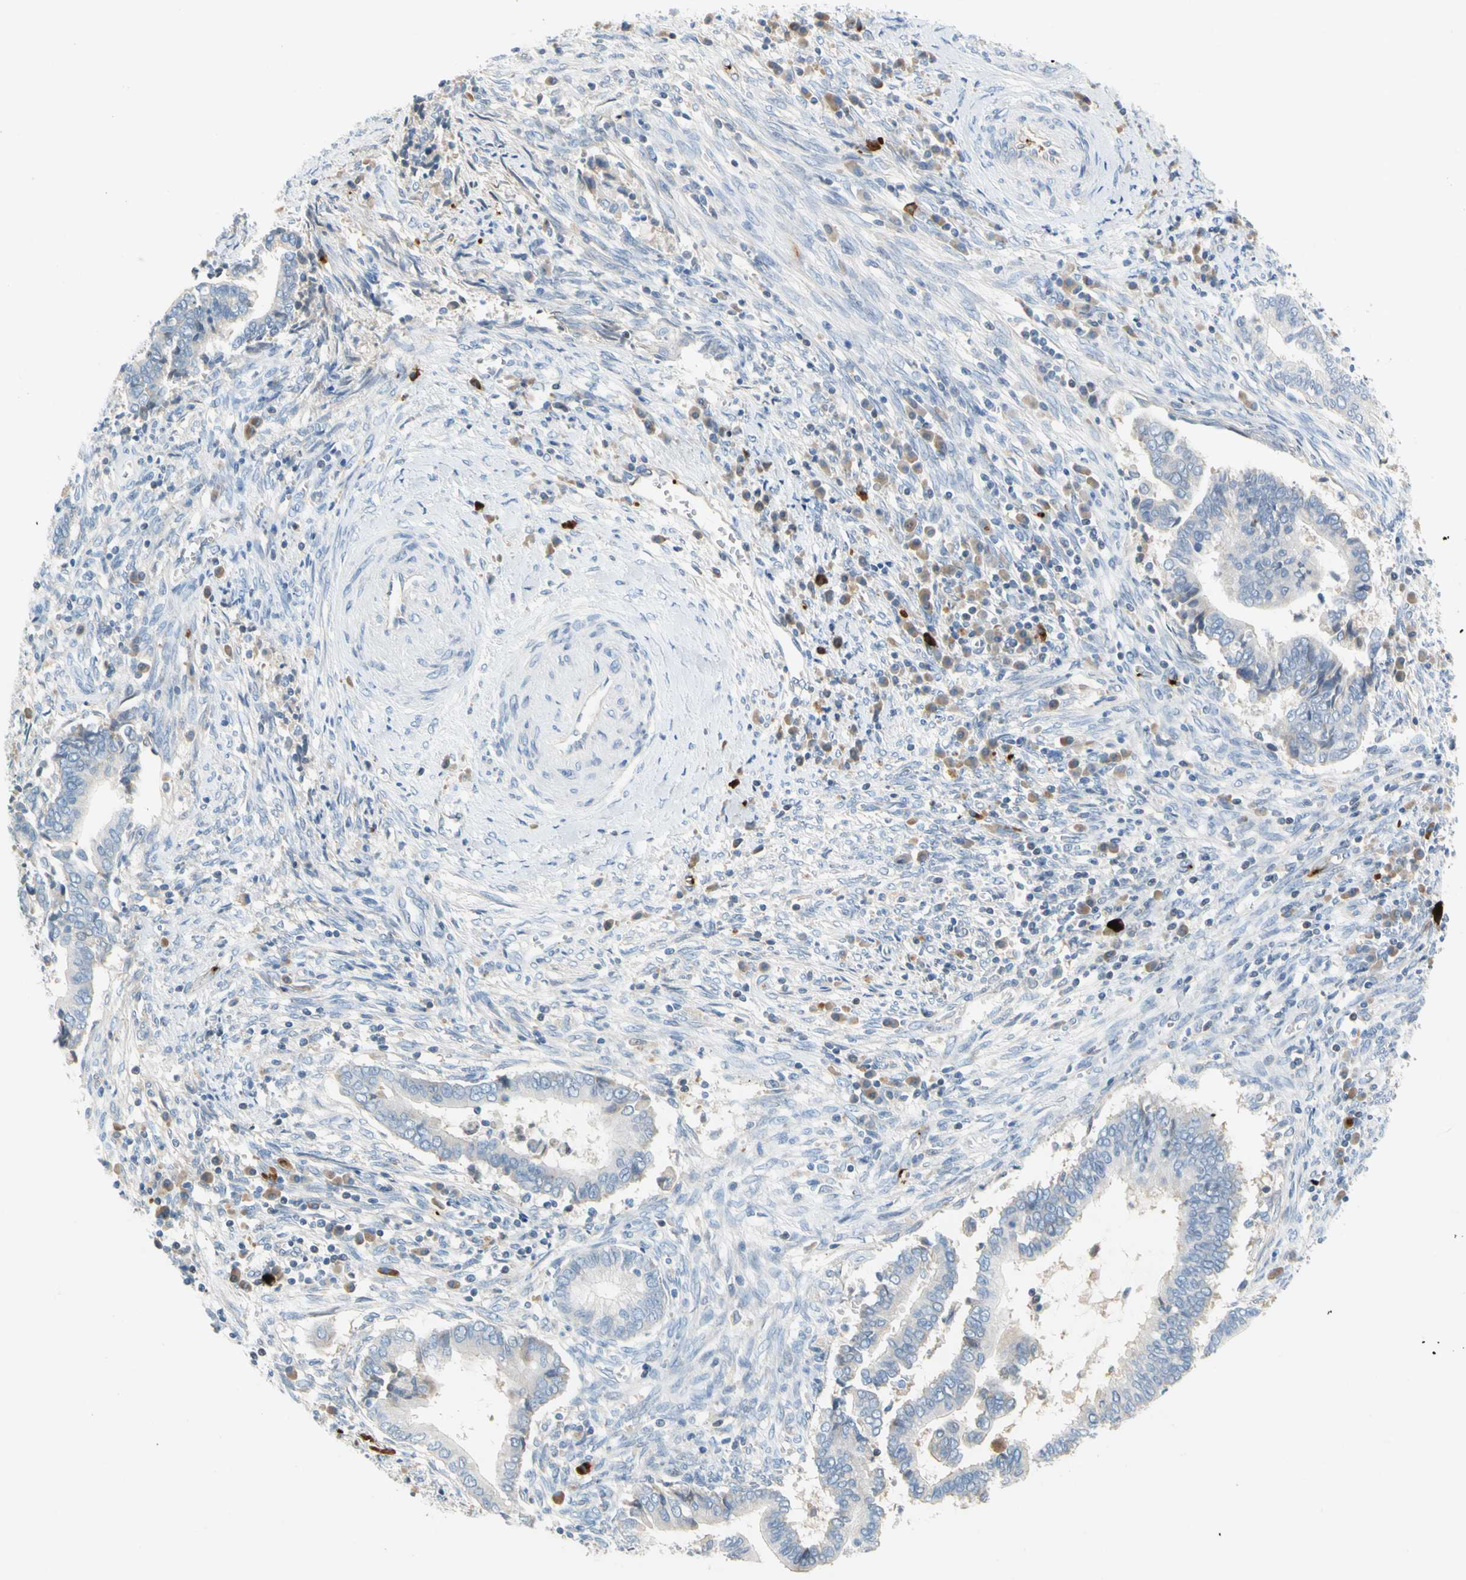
{"staining": {"intensity": "negative", "quantity": "none", "location": "none"}, "tissue": "cervical cancer", "cell_type": "Tumor cells", "image_type": "cancer", "snomed": [{"axis": "morphology", "description": "Adenocarcinoma, NOS"}, {"axis": "topography", "description": "Cervix"}], "caption": "IHC of cervical cancer (adenocarcinoma) displays no staining in tumor cells.", "gene": "PPBP", "patient": {"sex": "female", "age": 44}}